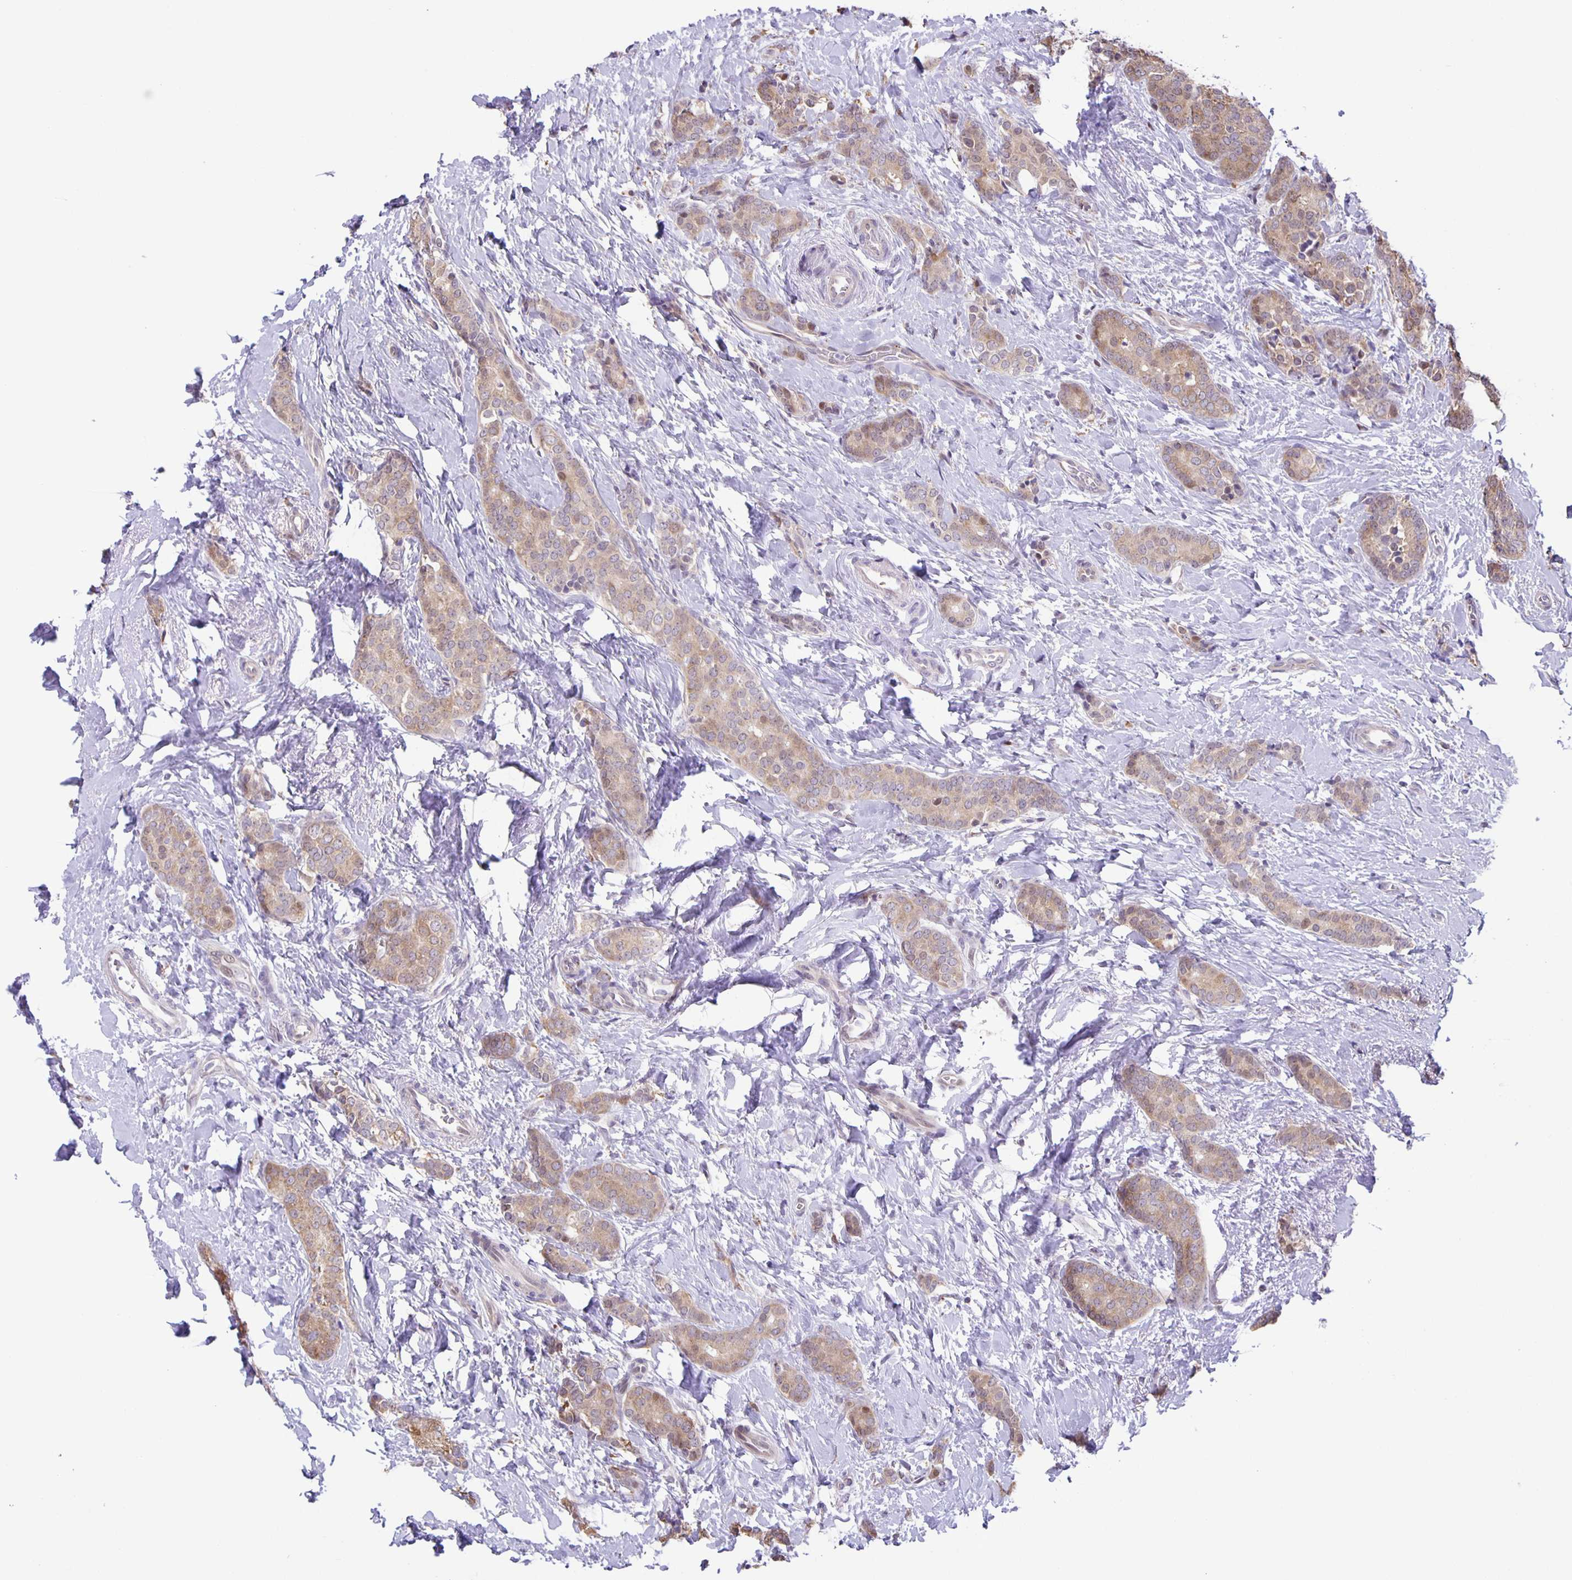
{"staining": {"intensity": "weak", "quantity": ">75%", "location": "cytoplasmic/membranous"}, "tissue": "breast cancer", "cell_type": "Tumor cells", "image_type": "cancer", "snomed": [{"axis": "morphology", "description": "Normal tissue, NOS"}, {"axis": "morphology", "description": "Duct carcinoma"}, {"axis": "topography", "description": "Breast"}], "caption": "Immunohistochemistry of human breast invasive ductal carcinoma demonstrates low levels of weak cytoplasmic/membranous positivity in approximately >75% of tumor cells. Using DAB (3,3'-diaminobenzidine) (brown) and hematoxylin (blue) stains, captured at high magnification using brightfield microscopy.", "gene": "MAPK12", "patient": {"sex": "female", "age": 77}}